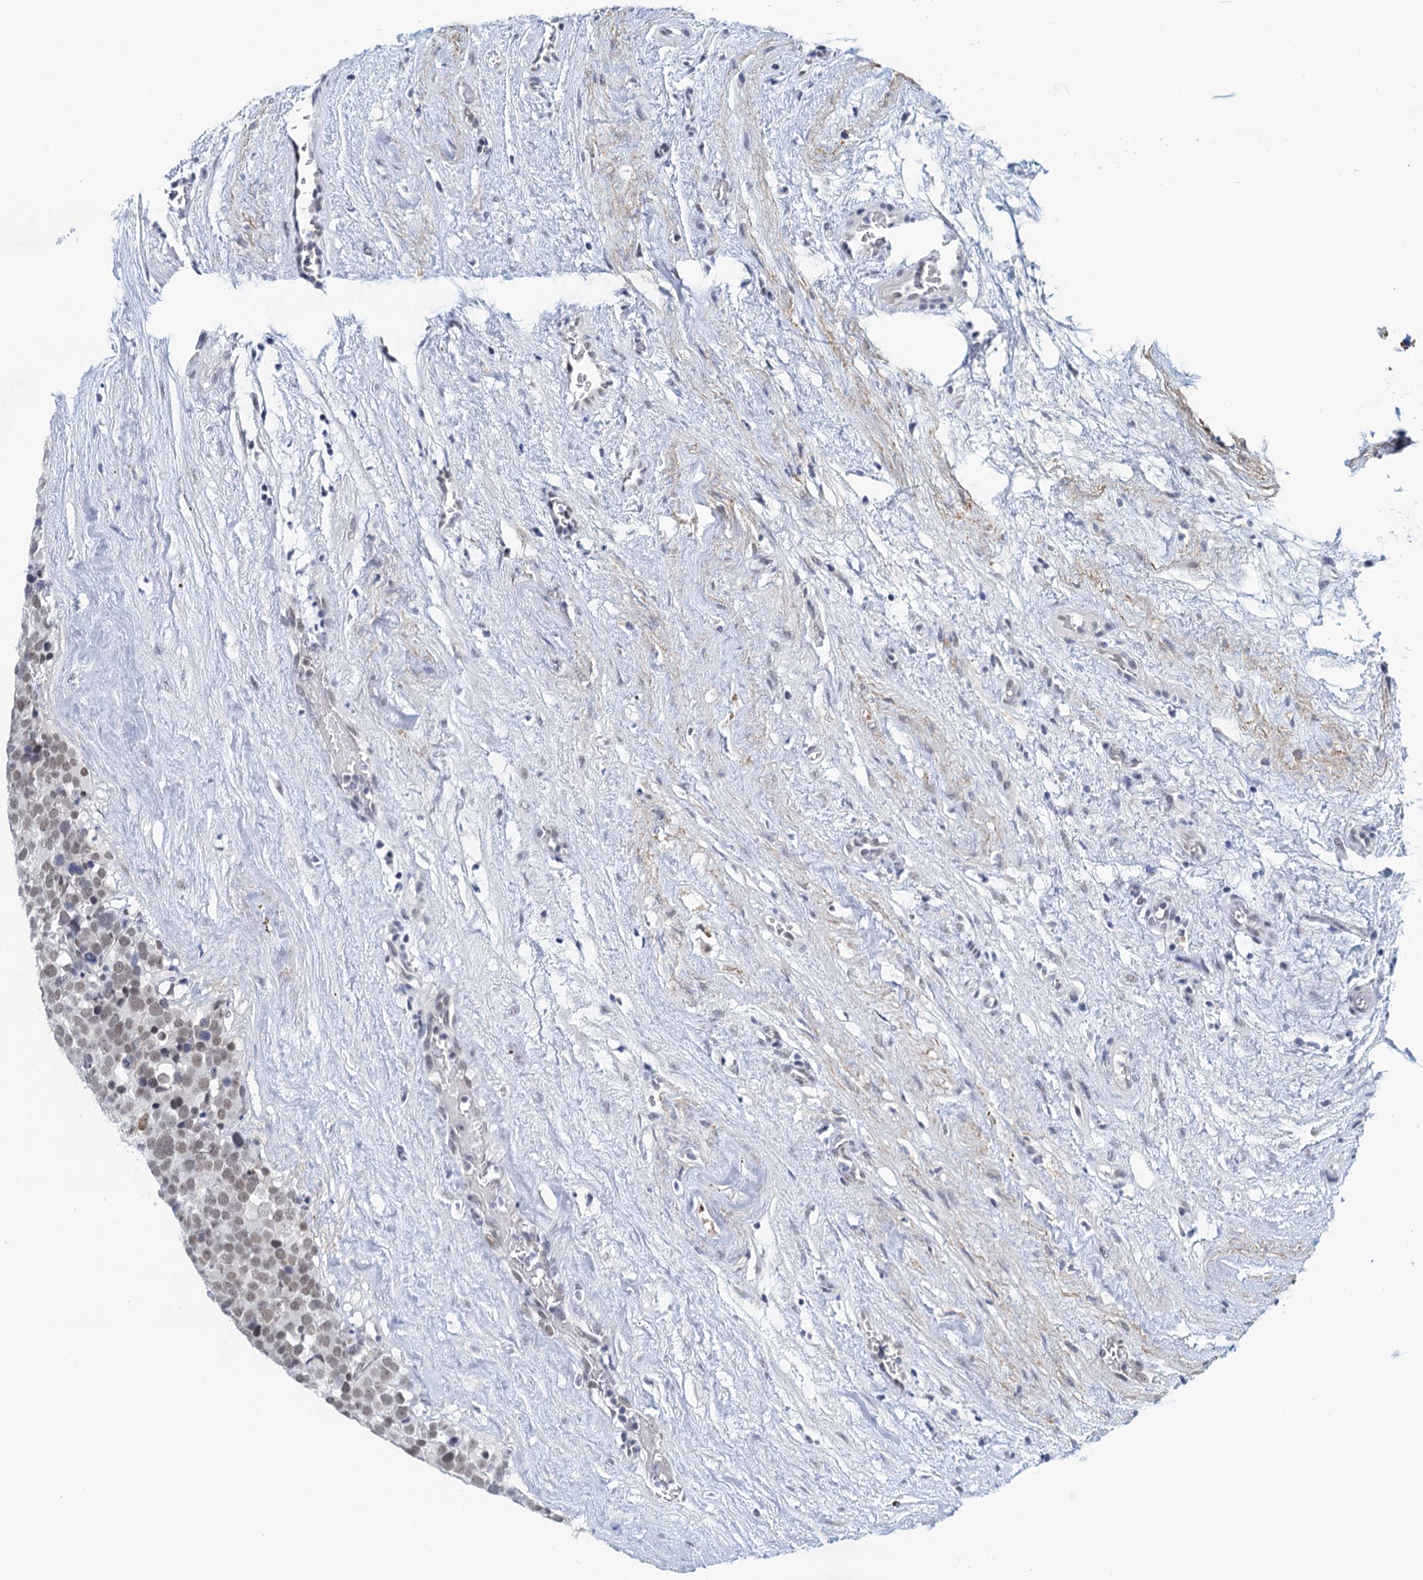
{"staining": {"intensity": "weak", "quantity": ">75%", "location": "nuclear"}, "tissue": "testis cancer", "cell_type": "Tumor cells", "image_type": "cancer", "snomed": [{"axis": "morphology", "description": "Seminoma, NOS"}, {"axis": "topography", "description": "Testis"}], "caption": "Testis cancer stained with IHC reveals weak nuclear expression in about >75% of tumor cells. (Brightfield microscopy of DAB IHC at high magnification).", "gene": "EPS8L1", "patient": {"sex": "male", "age": 71}}